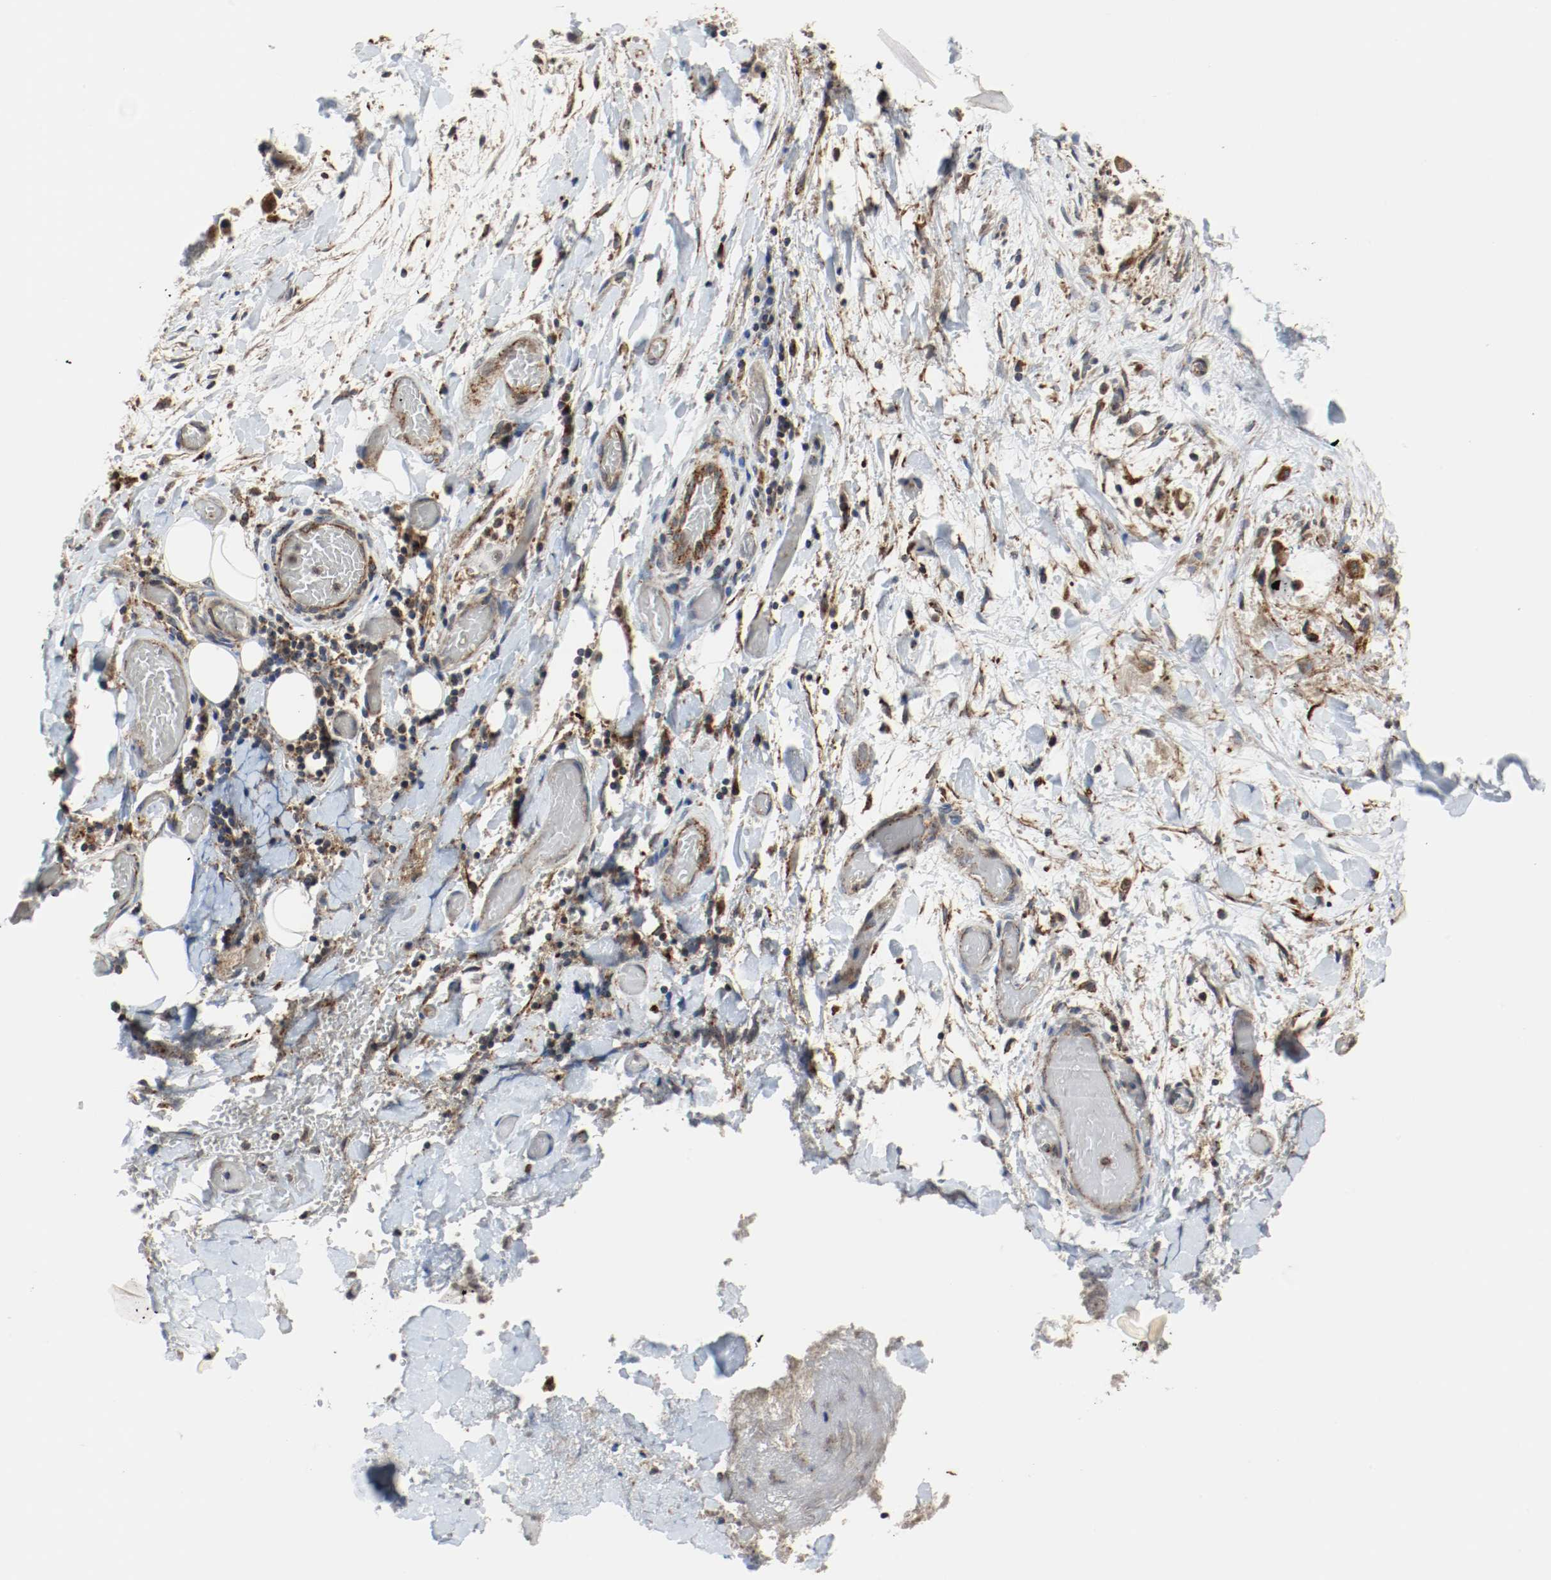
{"staining": {"intensity": "moderate", "quantity": ">75%", "location": "cytoplasmic/membranous"}, "tissue": "adipose tissue", "cell_type": "Adipocytes", "image_type": "normal", "snomed": [{"axis": "morphology", "description": "Normal tissue, NOS"}, {"axis": "morphology", "description": "Cholangiocarcinoma"}, {"axis": "topography", "description": "Liver"}, {"axis": "topography", "description": "Peripheral nerve tissue"}], "caption": "Benign adipose tissue reveals moderate cytoplasmic/membranous positivity in about >75% of adipocytes.", "gene": "LAMP2", "patient": {"sex": "male", "age": 50}}